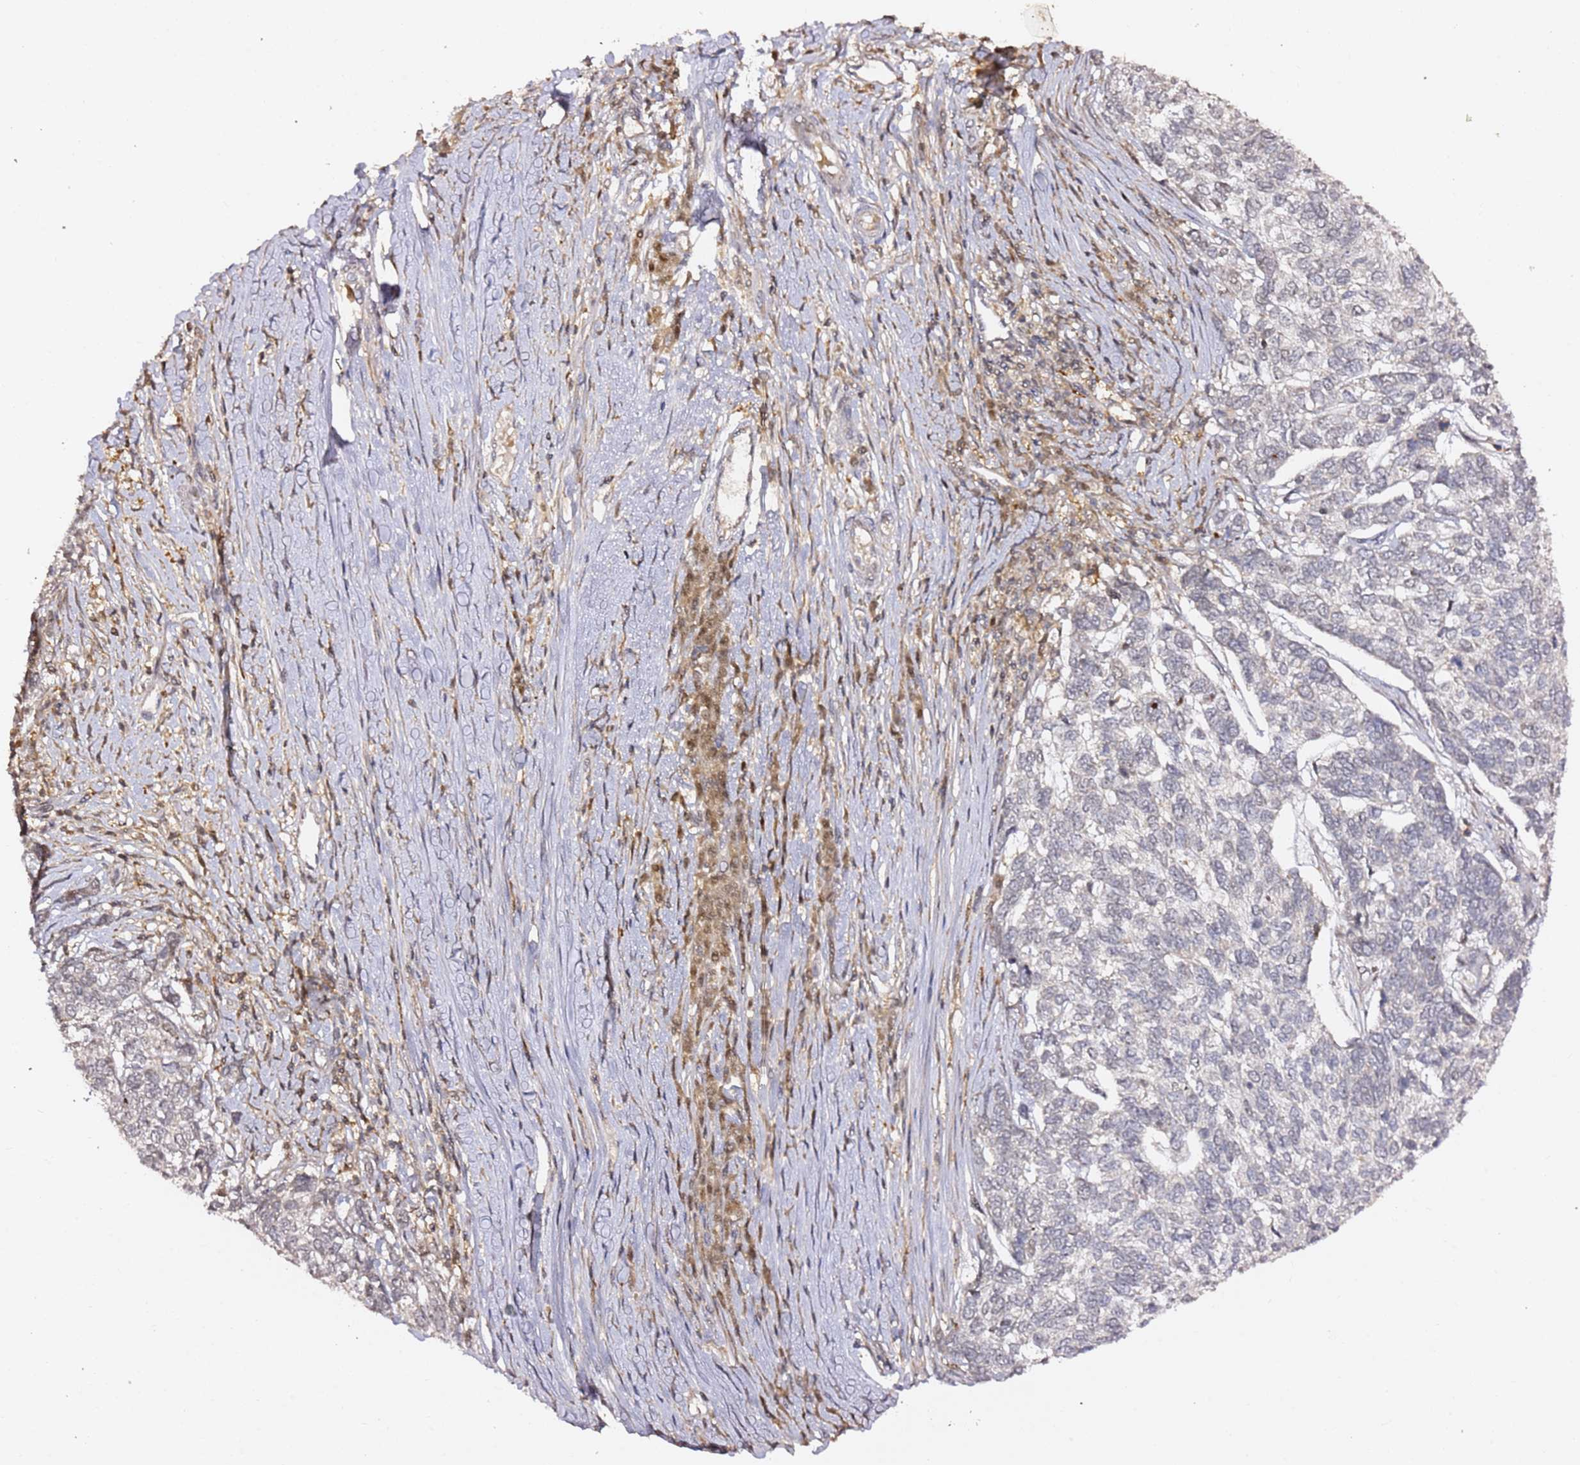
{"staining": {"intensity": "negative", "quantity": "none", "location": "none"}, "tissue": "skin cancer", "cell_type": "Tumor cells", "image_type": "cancer", "snomed": [{"axis": "morphology", "description": "Basal cell carcinoma"}, {"axis": "topography", "description": "Skin"}], "caption": "The micrograph reveals no significant expression in tumor cells of basal cell carcinoma (skin).", "gene": "OR5V1", "patient": {"sex": "female", "age": 65}}